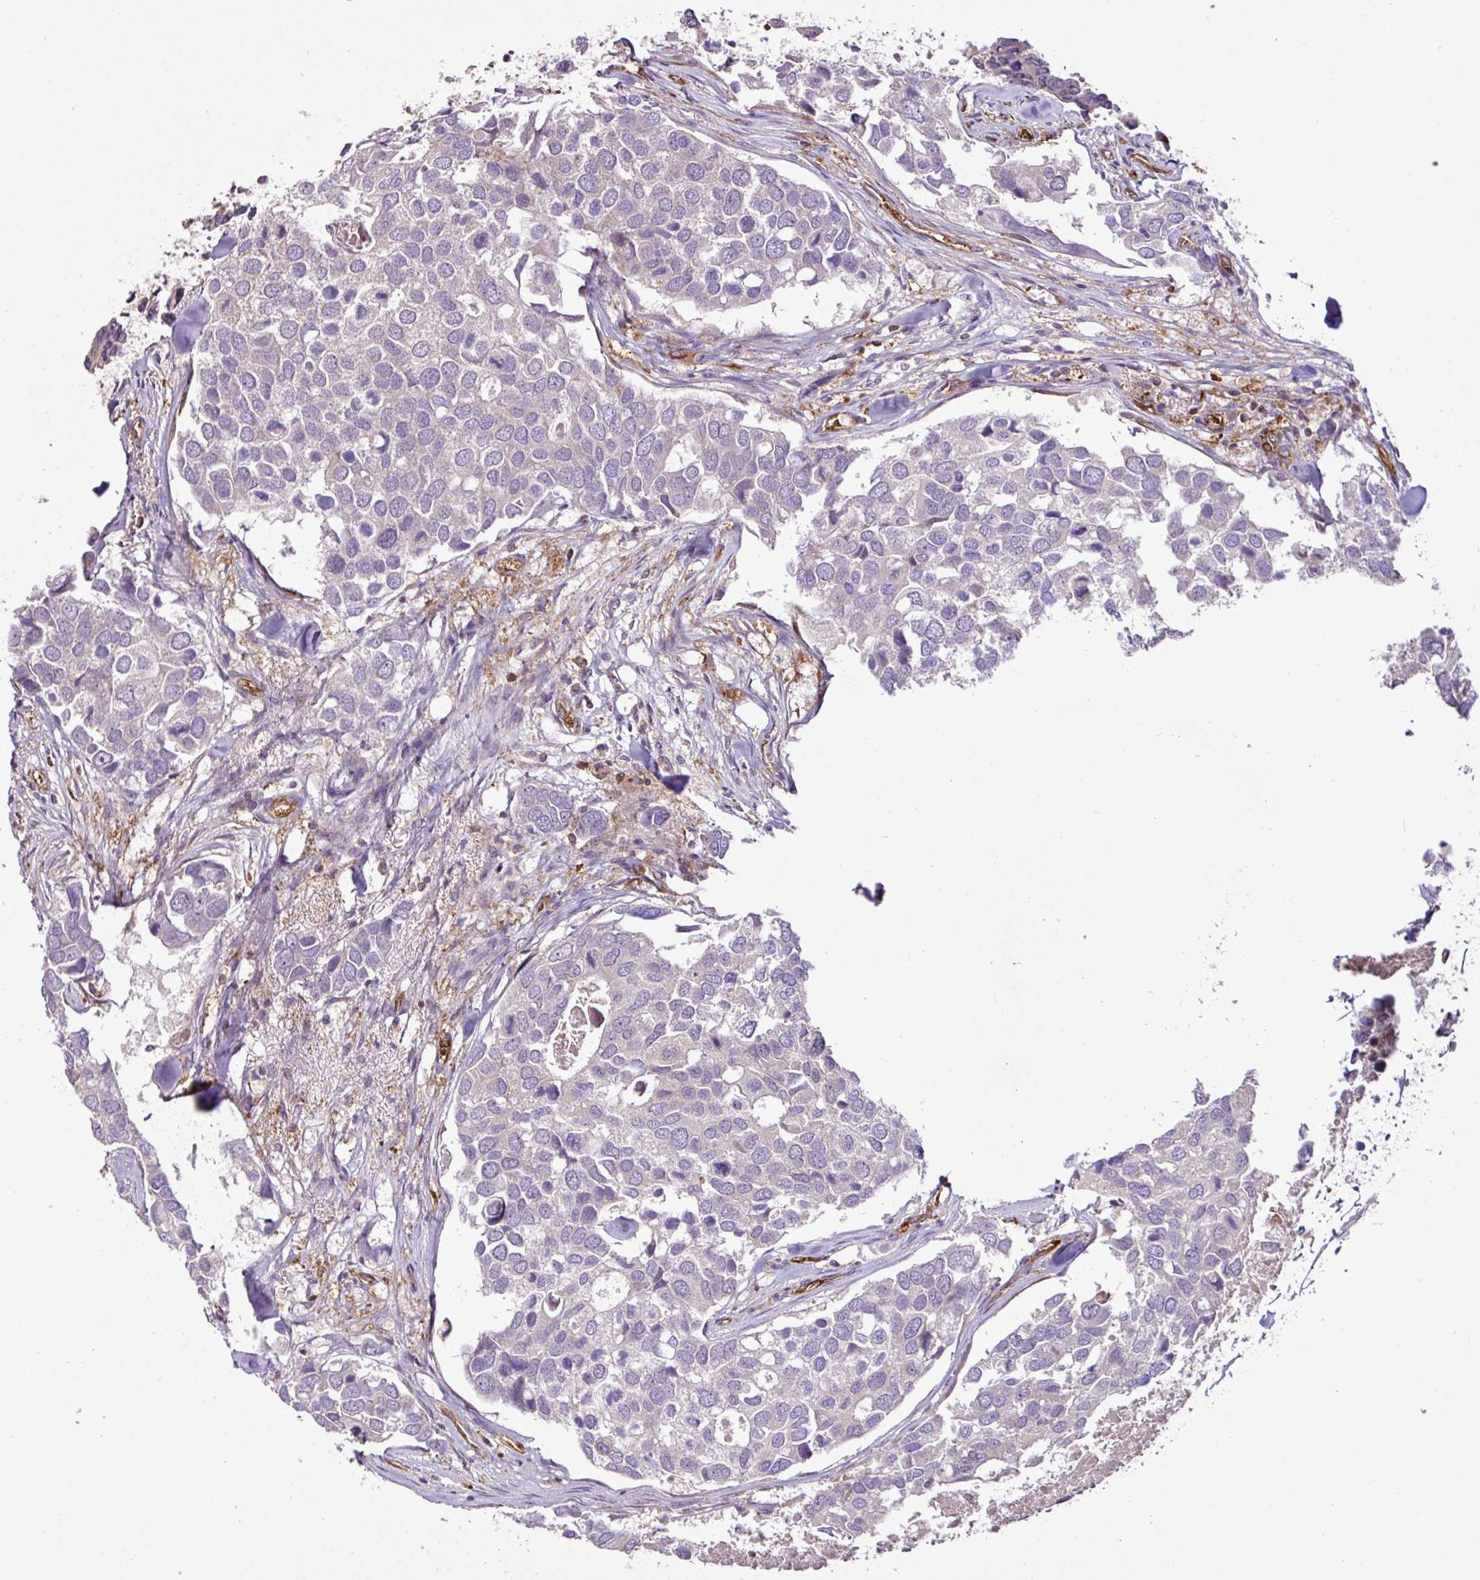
{"staining": {"intensity": "negative", "quantity": "none", "location": "none"}, "tissue": "breast cancer", "cell_type": "Tumor cells", "image_type": "cancer", "snomed": [{"axis": "morphology", "description": "Duct carcinoma"}, {"axis": "topography", "description": "Breast"}], "caption": "IHC image of human breast cancer stained for a protein (brown), which exhibits no staining in tumor cells.", "gene": "ZNF106", "patient": {"sex": "female", "age": 83}}